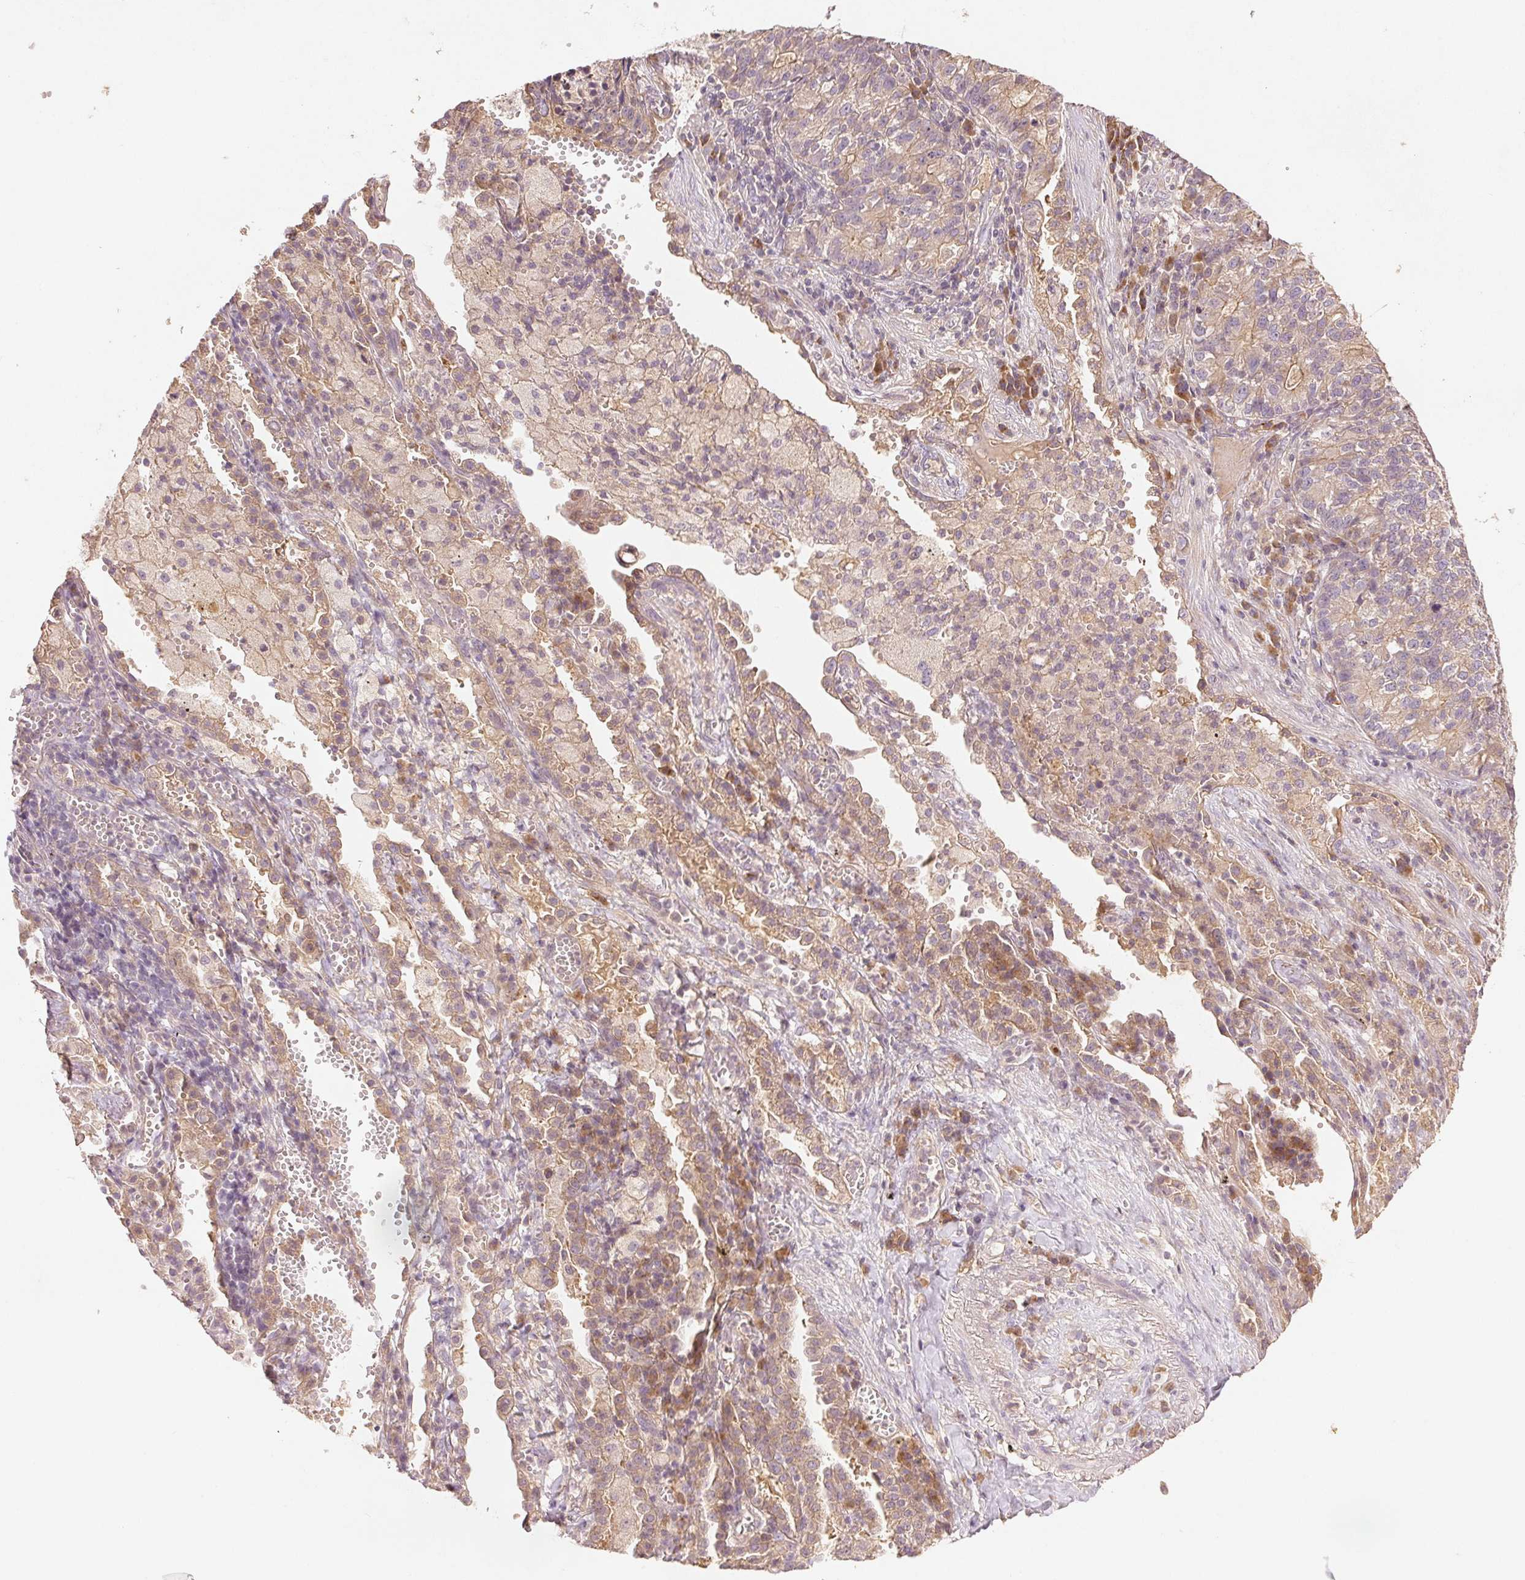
{"staining": {"intensity": "weak", "quantity": ">75%", "location": "cytoplasmic/membranous"}, "tissue": "lung cancer", "cell_type": "Tumor cells", "image_type": "cancer", "snomed": [{"axis": "morphology", "description": "Adenocarcinoma, NOS"}, {"axis": "topography", "description": "Lung"}], "caption": "Weak cytoplasmic/membranous staining for a protein is seen in approximately >75% of tumor cells of adenocarcinoma (lung) using immunohistochemistry.", "gene": "YIF1B", "patient": {"sex": "male", "age": 57}}